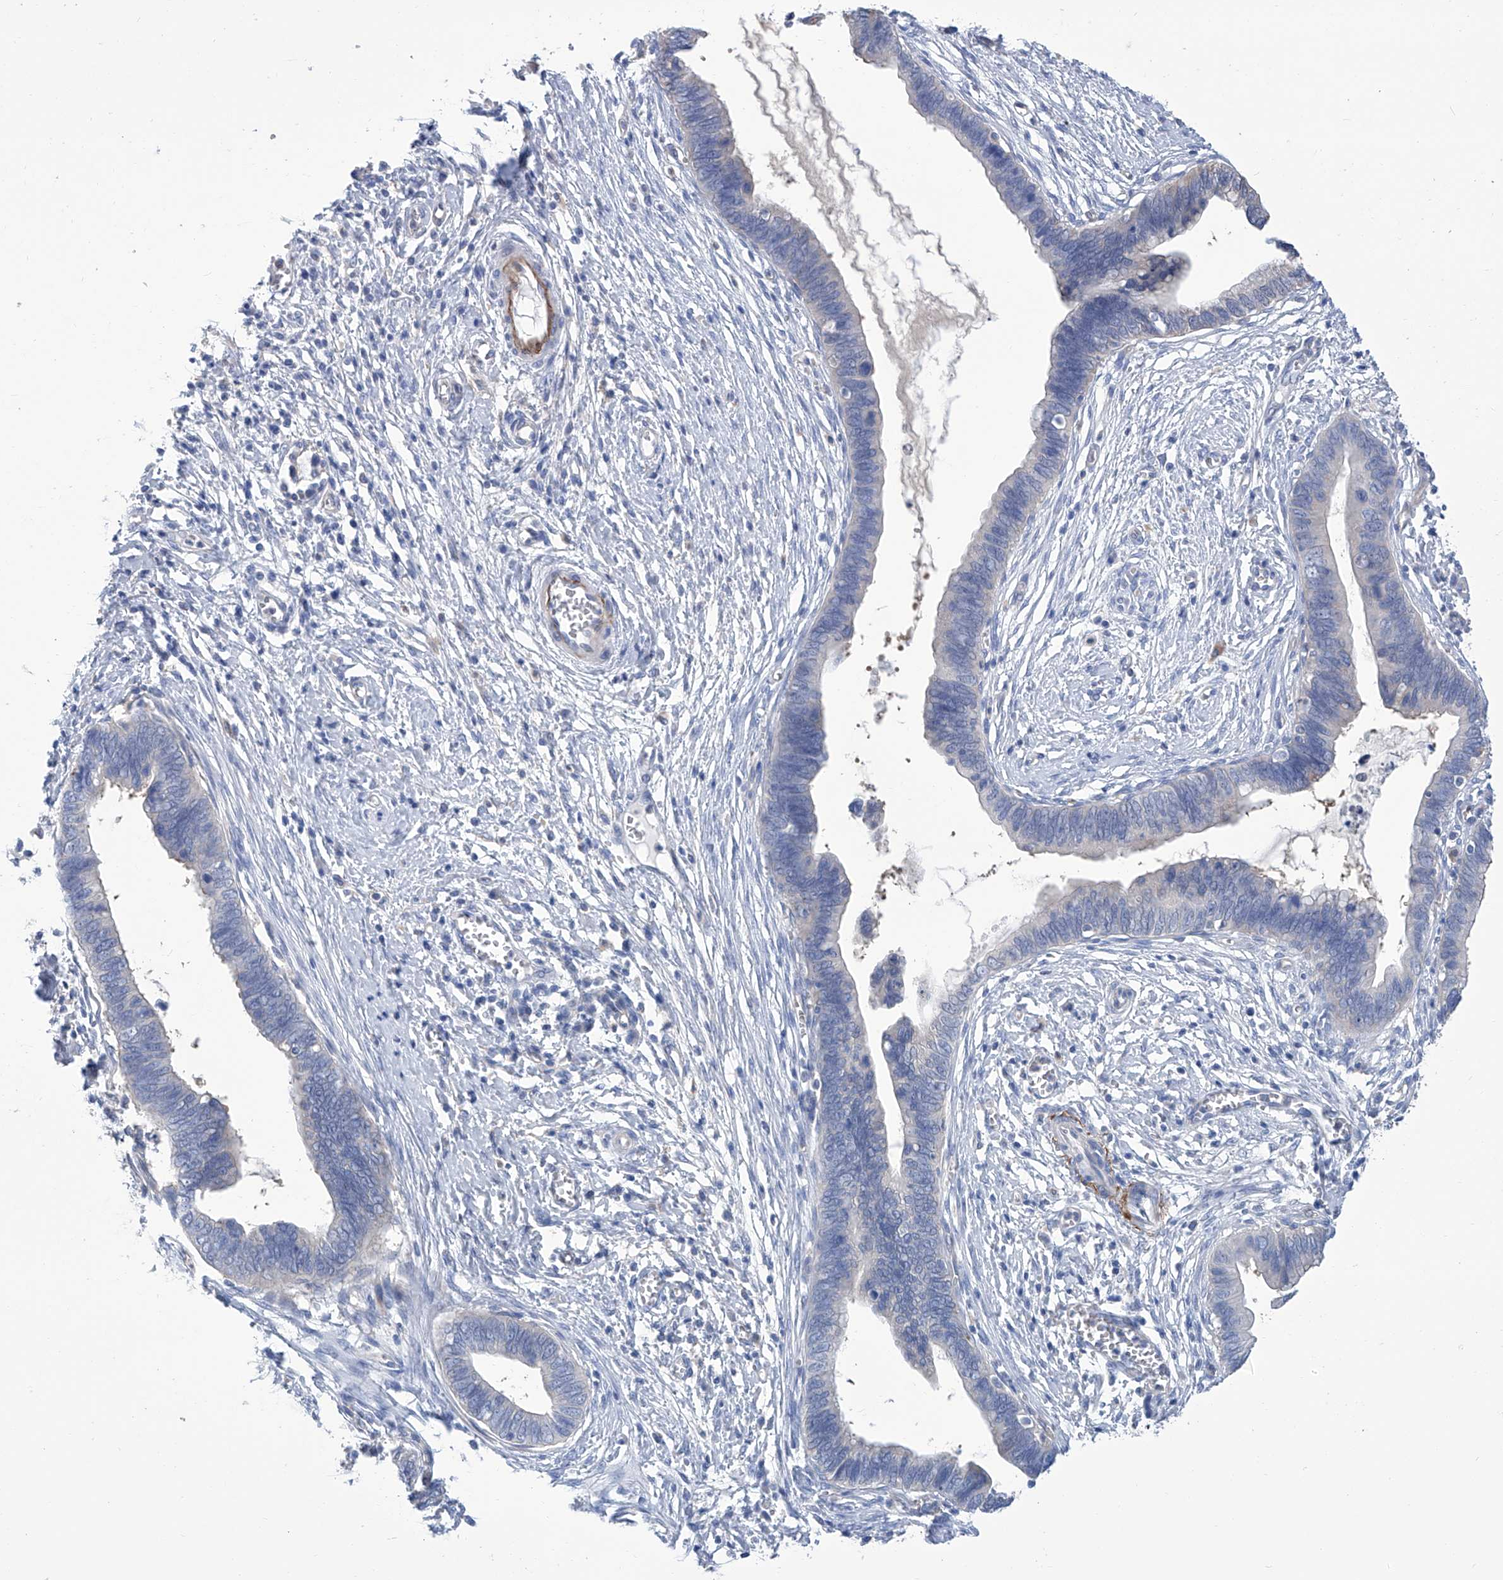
{"staining": {"intensity": "negative", "quantity": "none", "location": "none"}, "tissue": "cervical cancer", "cell_type": "Tumor cells", "image_type": "cancer", "snomed": [{"axis": "morphology", "description": "Adenocarcinoma, NOS"}, {"axis": "topography", "description": "Cervix"}], "caption": "Immunohistochemistry of cervical cancer (adenocarcinoma) displays no positivity in tumor cells.", "gene": "SMS", "patient": {"sex": "female", "age": 44}}